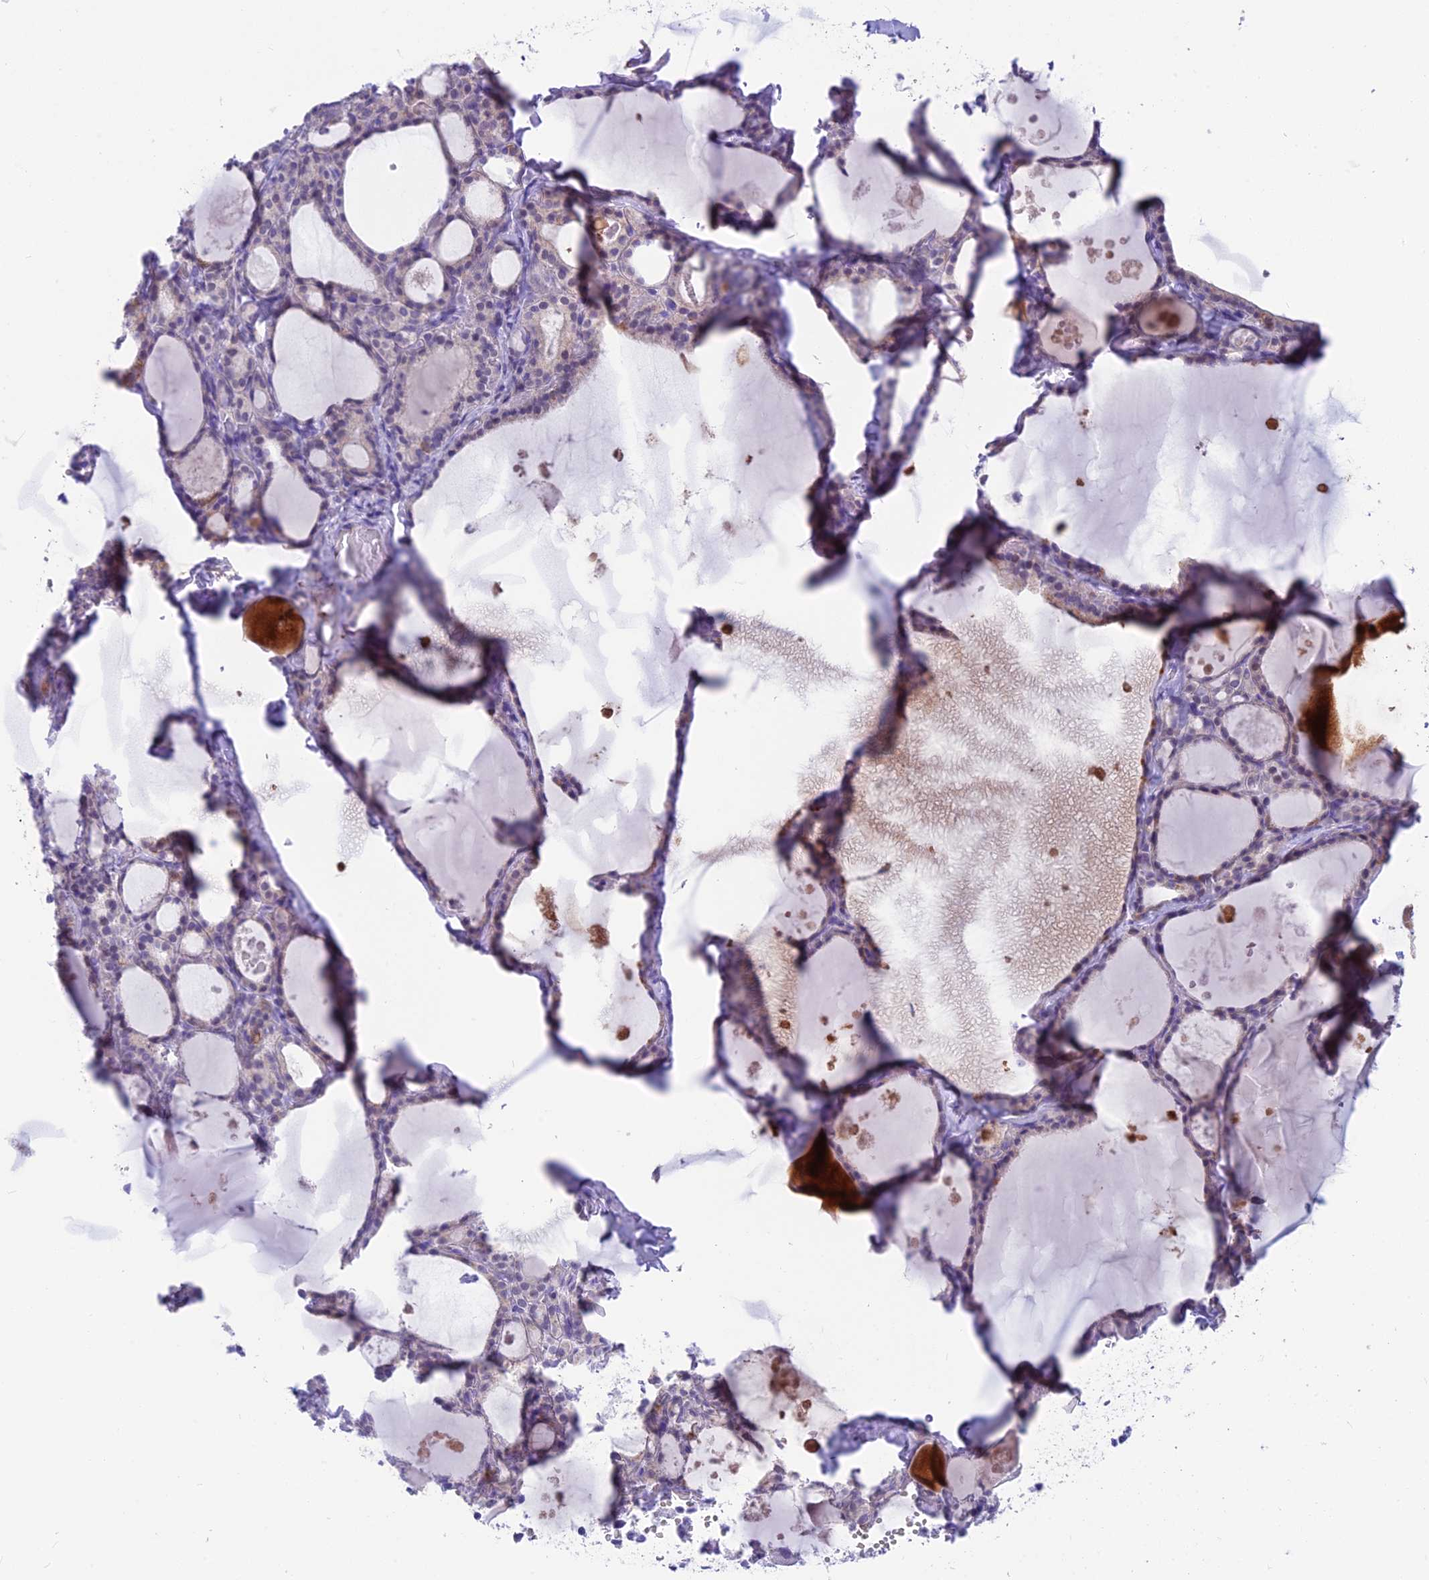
{"staining": {"intensity": "negative", "quantity": "none", "location": "none"}, "tissue": "thyroid gland", "cell_type": "Glandular cells", "image_type": "normal", "snomed": [{"axis": "morphology", "description": "Normal tissue, NOS"}, {"axis": "topography", "description": "Thyroid gland"}], "caption": "Immunohistochemical staining of benign thyroid gland exhibits no significant positivity in glandular cells. The staining was performed using DAB (3,3'-diaminobenzidine) to visualize the protein expression in brown, while the nuclei were stained in blue with hematoxylin (Magnification: 20x).", "gene": "SNTN", "patient": {"sex": "male", "age": 56}}